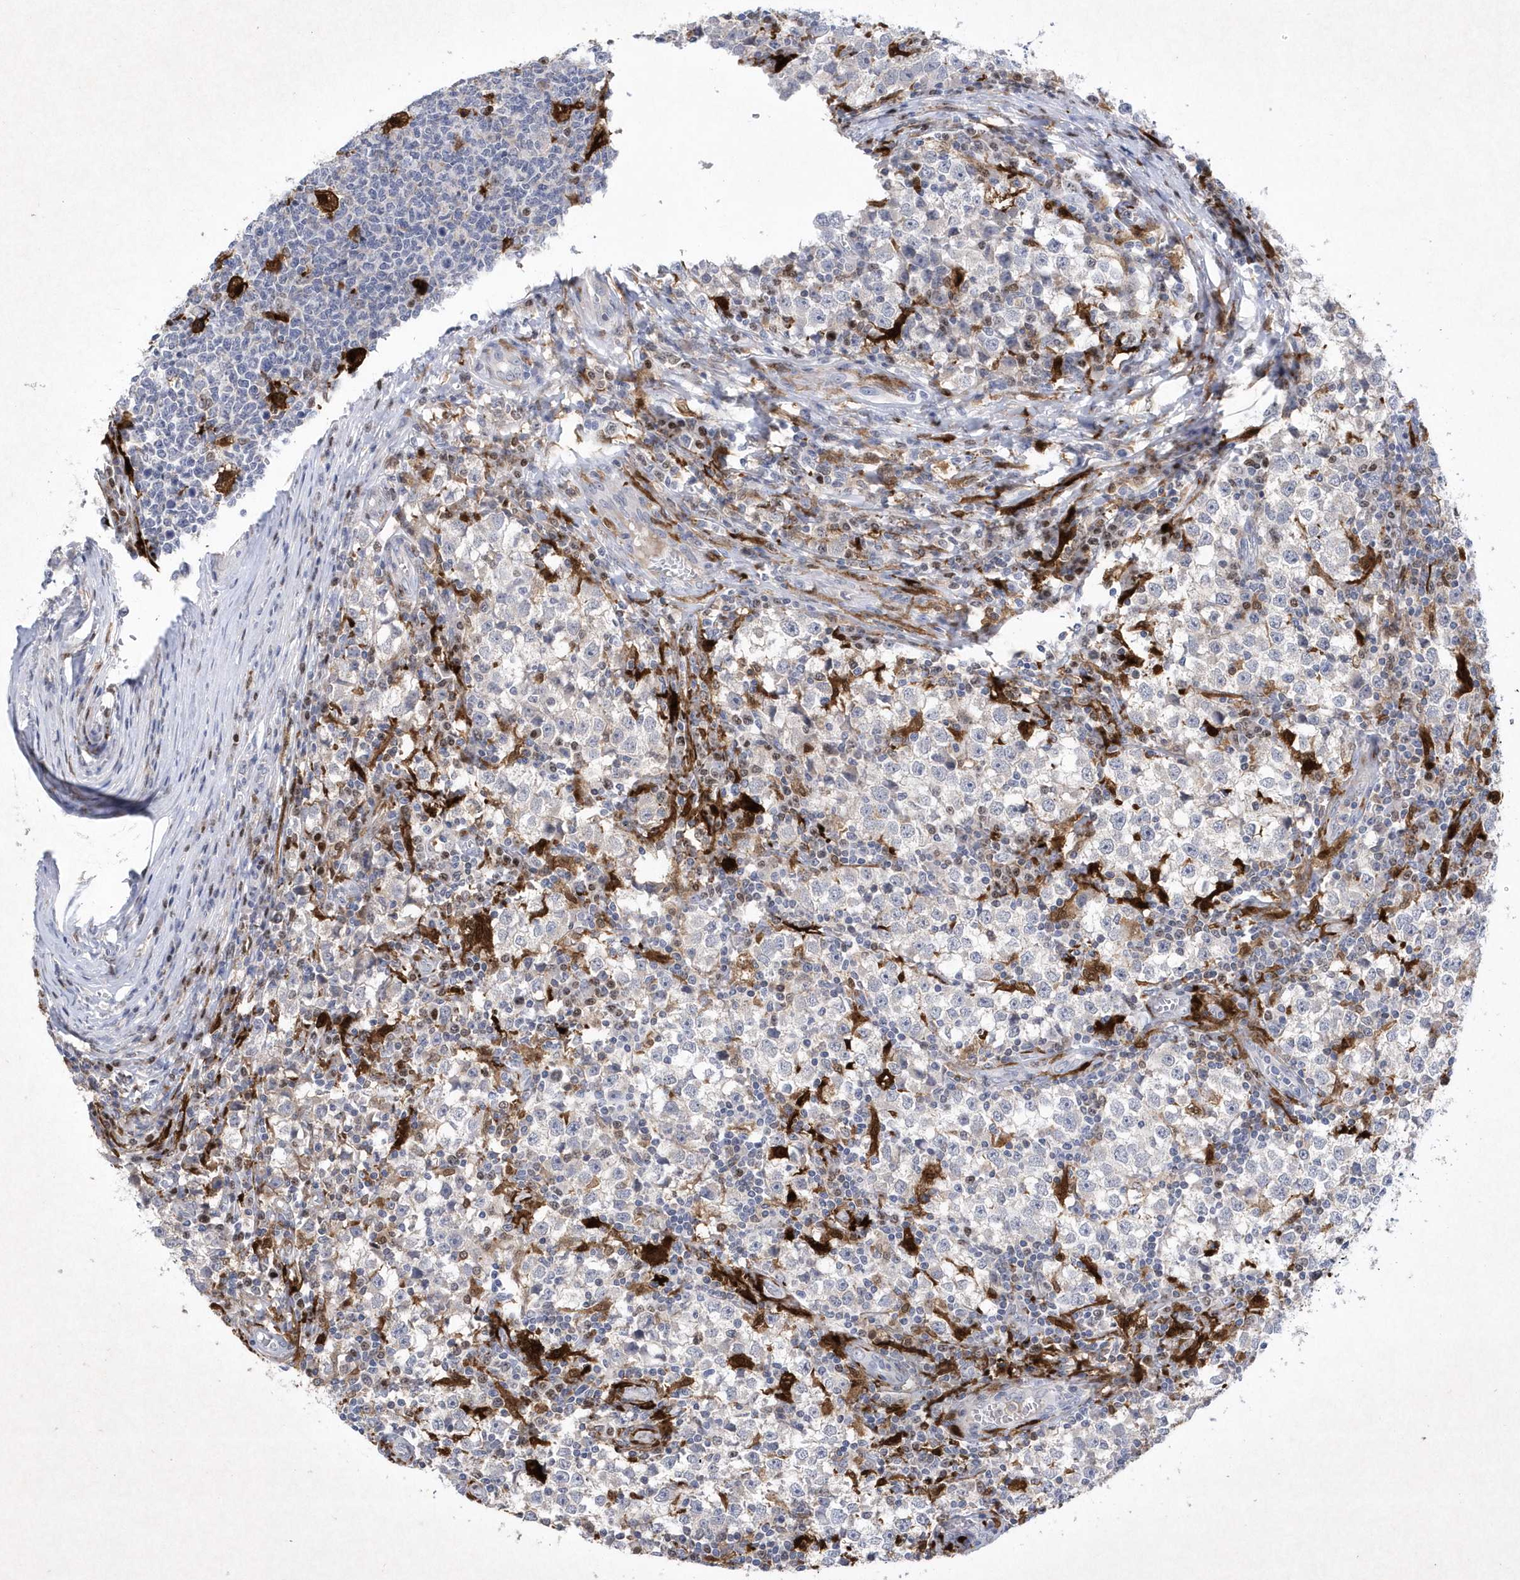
{"staining": {"intensity": "negative", "quantity": "none", "location": "none"}, "tissue": "testis cancer", "cell_type": "Tumor cells", "image_type": "cancer", "snomed": [{"axis": "morphology", "description": "Seminoma, NOS"}, {"axis": "topography", "description": "Testis"}], "caption": "Immunohistochemical staining of testis cancer (seminoma) demonstrates no significant positivity in tumor cells.", "gene": "BHLHA15", "patient": {"sex": "male", "age": 65}}